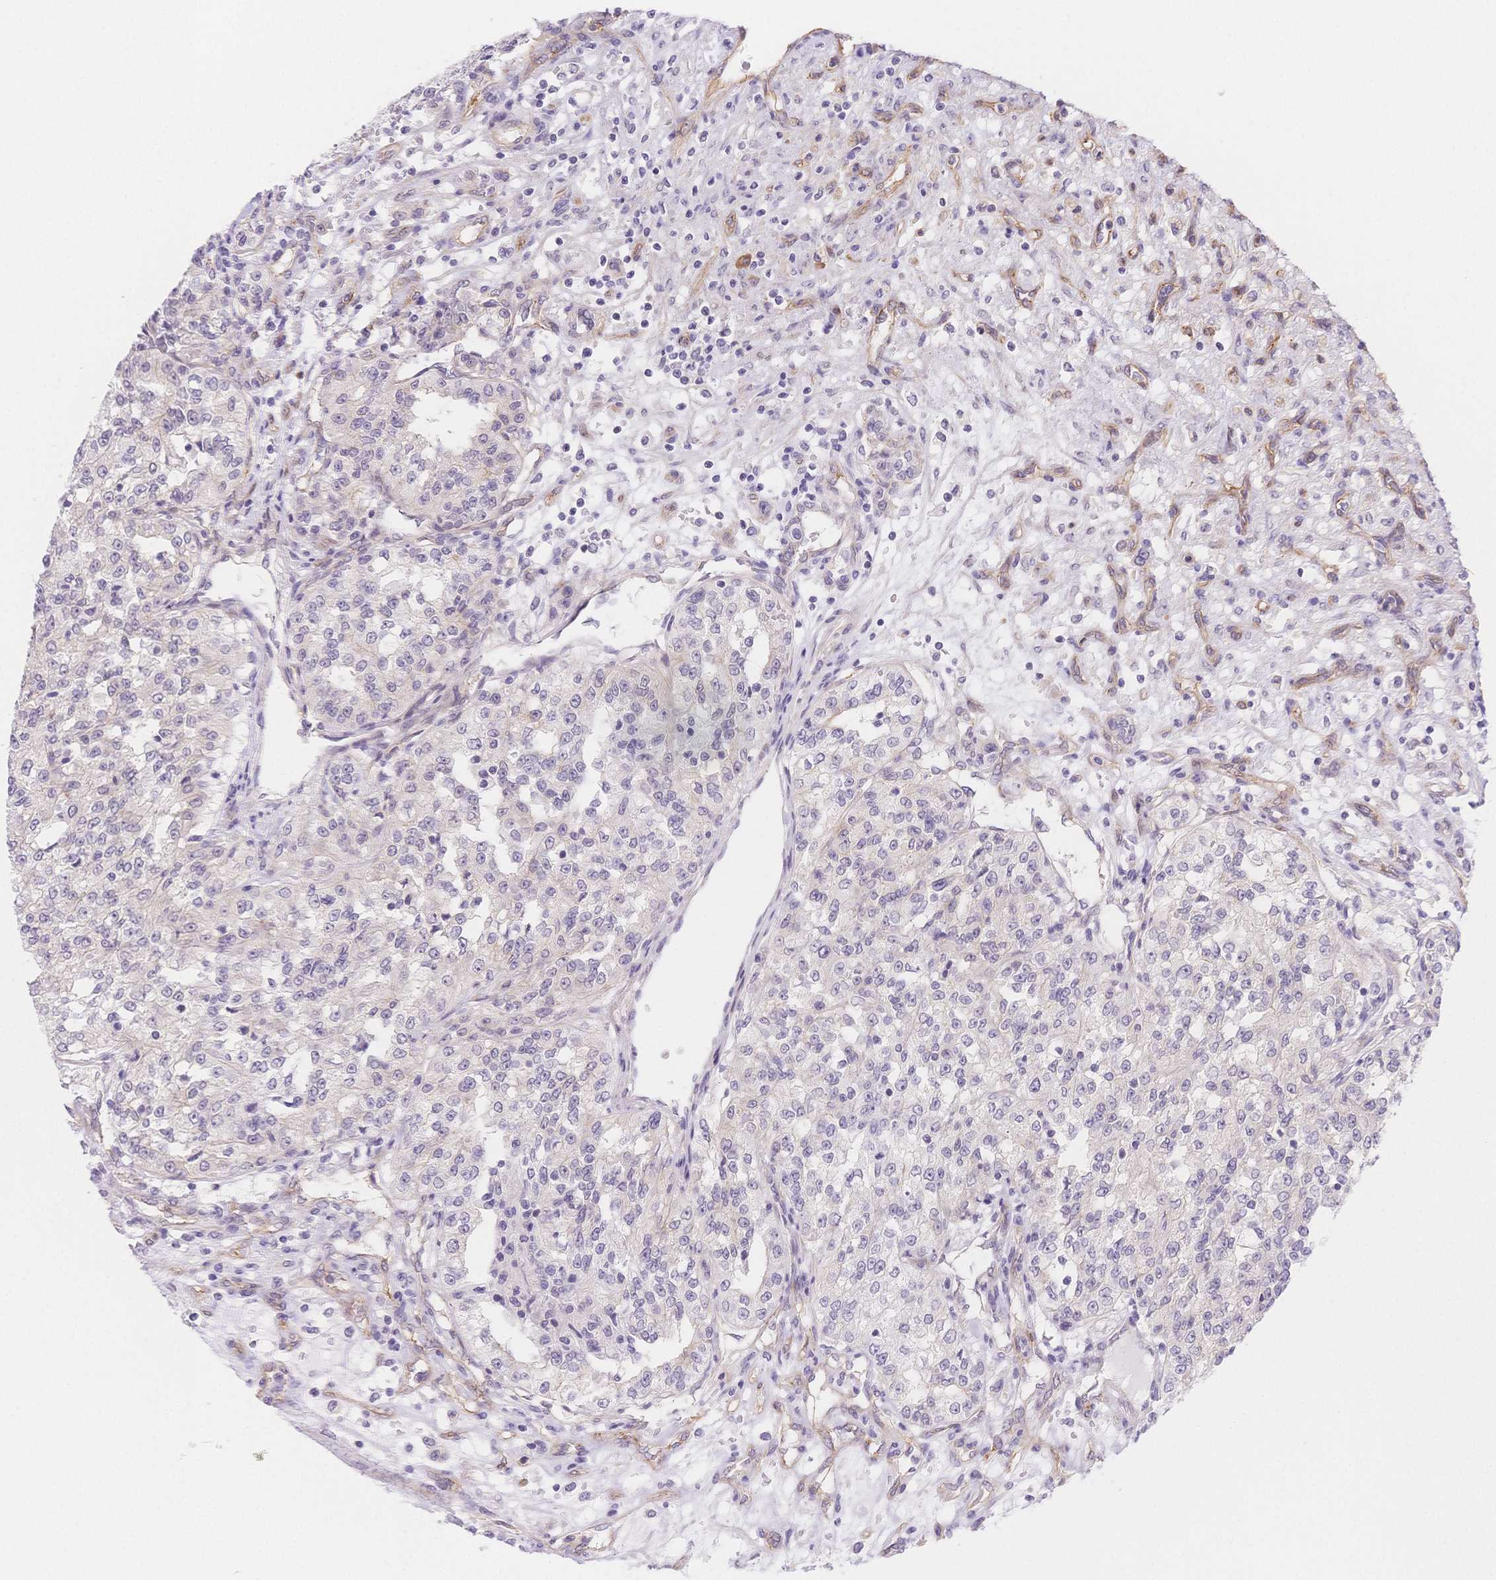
{"staining": {"intensity": "negative", "quantity": "none", "location": "none"}, "tissue": "renal cancer", "cell_type": "Tumor cells", "image_type": "cancer", "snomed": [{"axis": "morphology", "description": "Adenocarcinoma, NOS"}, {"axis": "topography", "description": "Kidney"}], "caption": "Immunohistochemical staining of renal cancer demonstrates no significant staining in tumor cells.", "gene": "CSN1S1", "patient": {"sex": "female", "age": 63}}